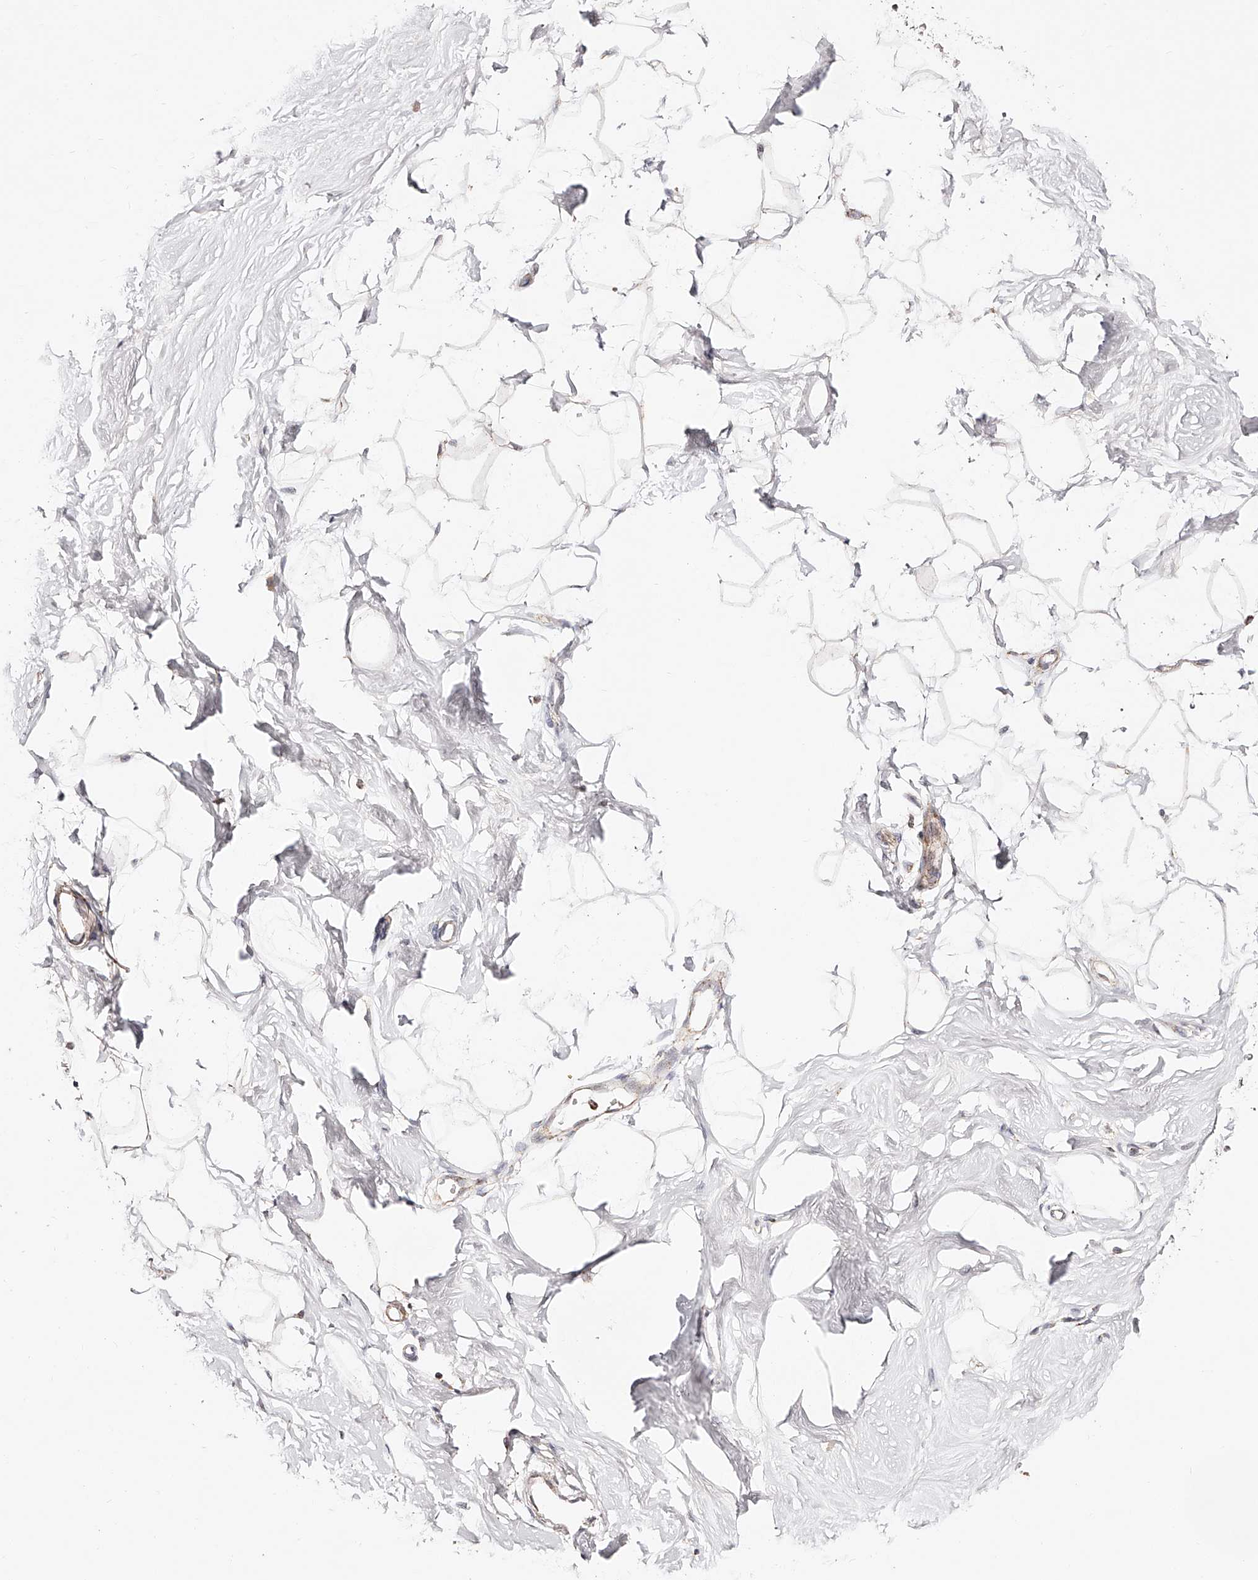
{"staining": {"intensity": "weak", "quantity": "25%-75%", "location": "cytoplasmic/membranous"}, "tissue": "breast", "cell_type": "Adipocytes", "image_type": "normal", "snomed": [{"axis": "morphology", "description": "Normal tissue, NOS"}, {"axis": "topography", "description": "Breast"}], "caption": "Protein staining reveals weak cytoplasmic/membranous expression in about 25%-75% of adipocytes in normal breast.", "gene": "NDUFV3", "patient": {"sex": "female", "age": 26}}